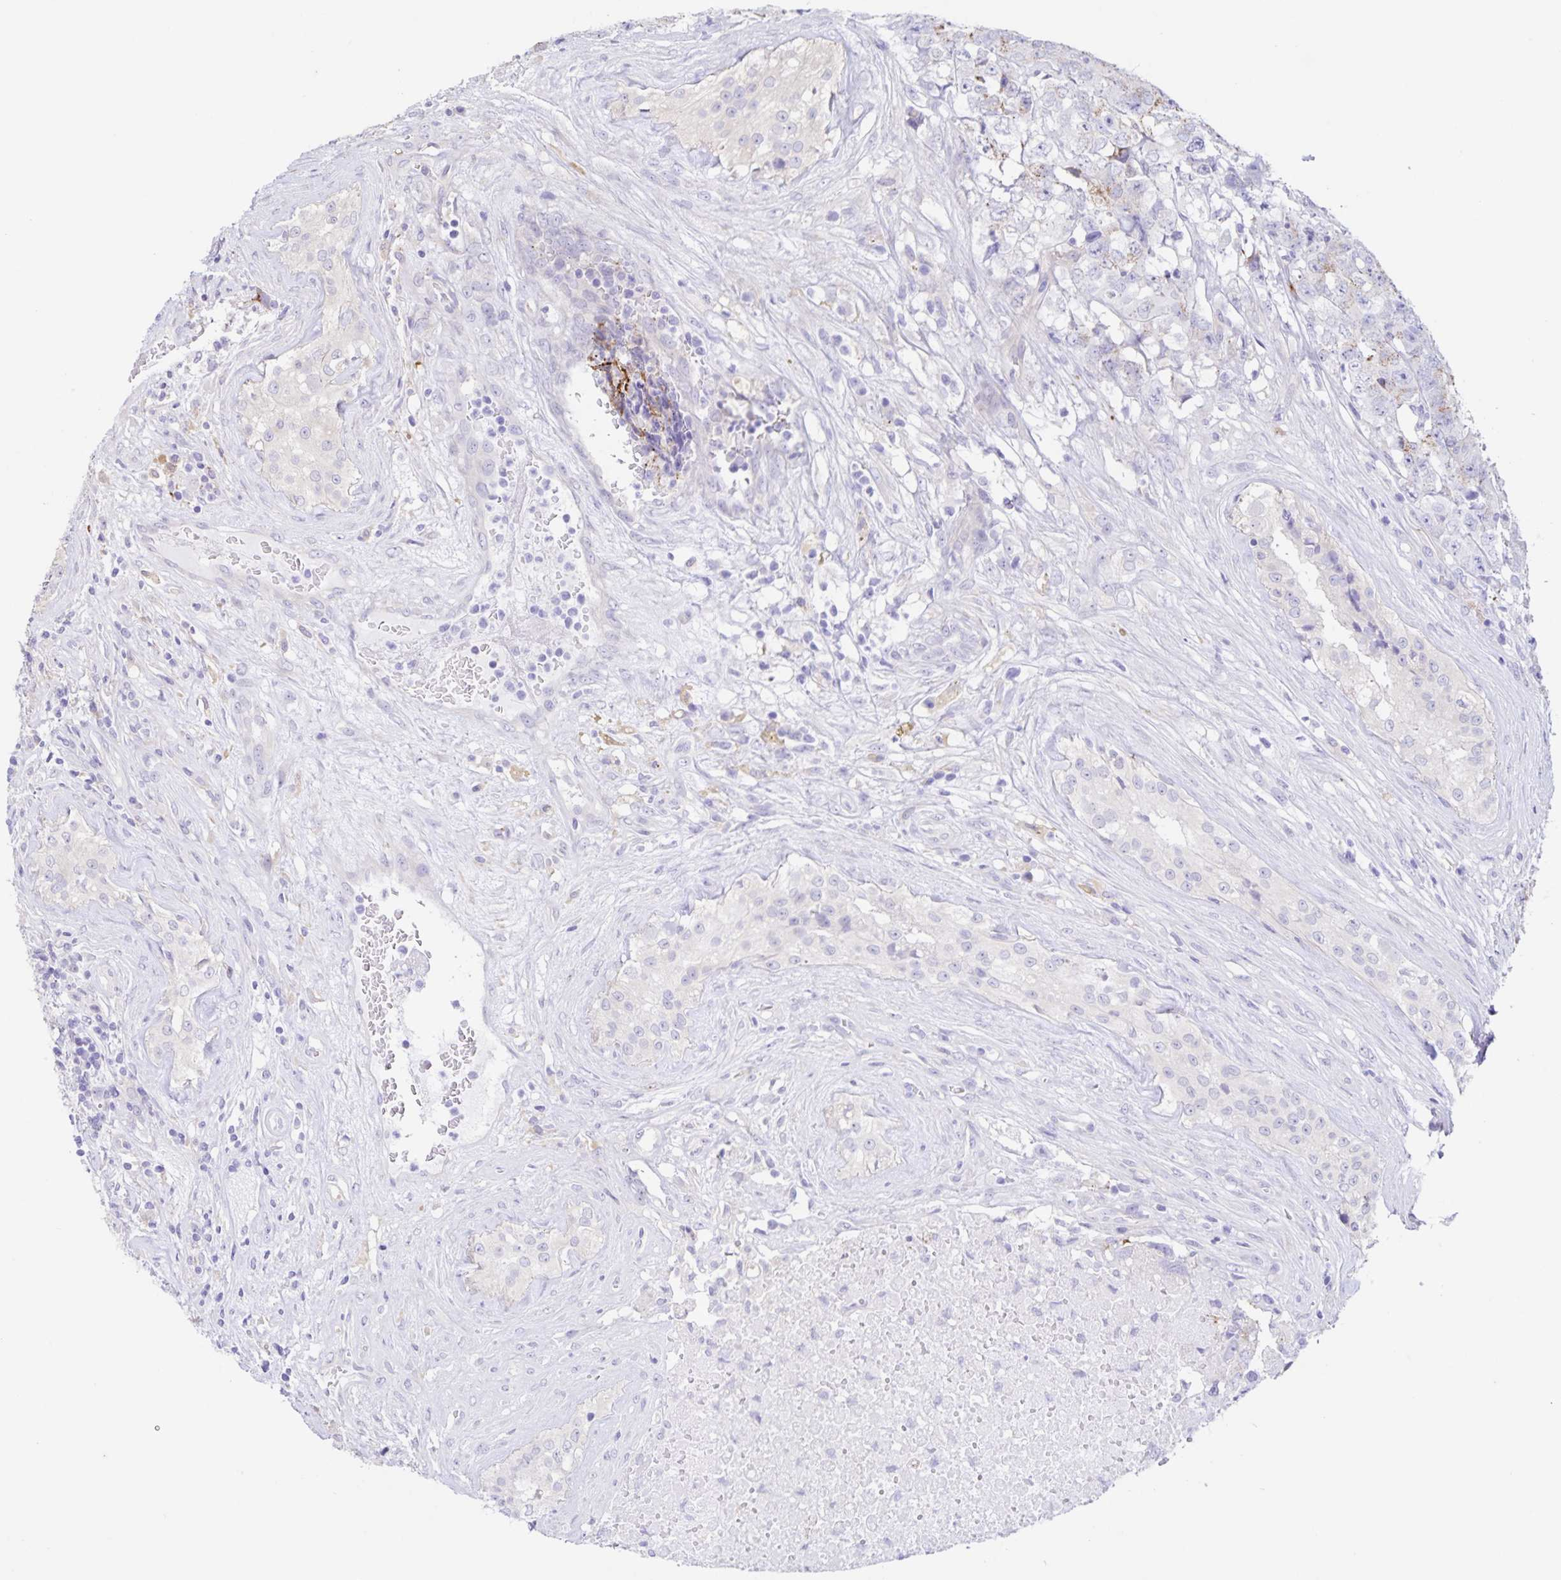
{"staining": {"intensity": "weak", "quantity": "<25%", "location": "cytoplasmic/membranous"}, "tissue": "testis cancer", "cell_type": "Tumor cells", "image_type": "cancer", "snomed": [{"axis": "morphology", "description": "Carcinoma, Embryonal, NOS"}, {"axis": "topography", "description": "Testis"}], "caption": "This is an IHC image of embryonal carcinoma (testis). There is no staining in tumor cells.", "gene": "BOLL", "patient": {"sex": "male", "age": 24}}